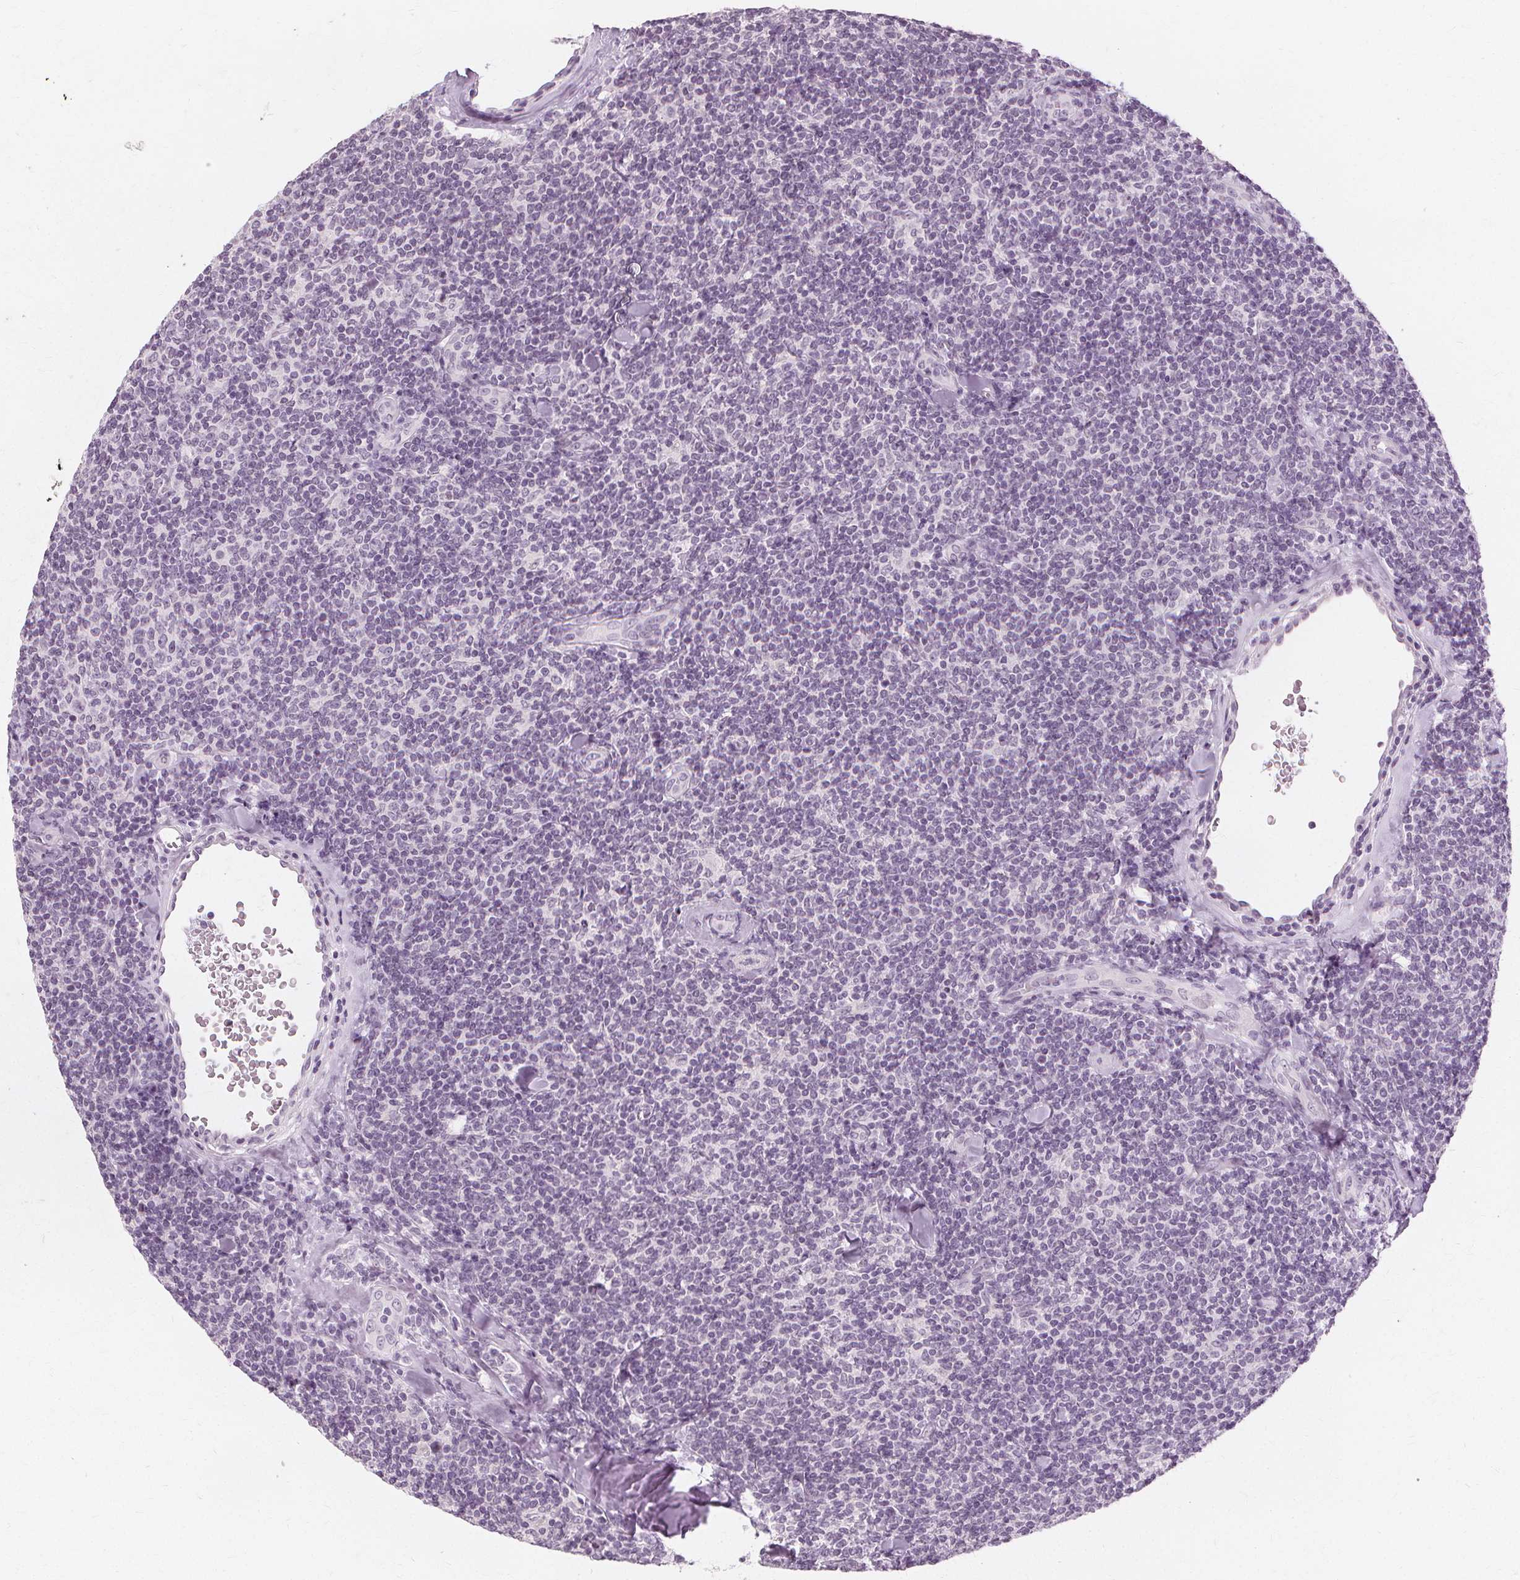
{"staining": {"intensity": "negative", "quantity": "none", "location": "none"}, "tissue": "lymphoma", "cell_type": "Tumor cells", "image_type": "cancer", "snomed": [{"axis": "morphology", "description": "Malignant lymphoma, non-Hodgkin's type, Low grade"}, {"axis": "topography", "description": "Lymph node"}], "caption": "IHC of lymphoma displays no expression in tumor cells.", "gene": "NXPE1", "patient": {"sex": "female", "age": 56}}